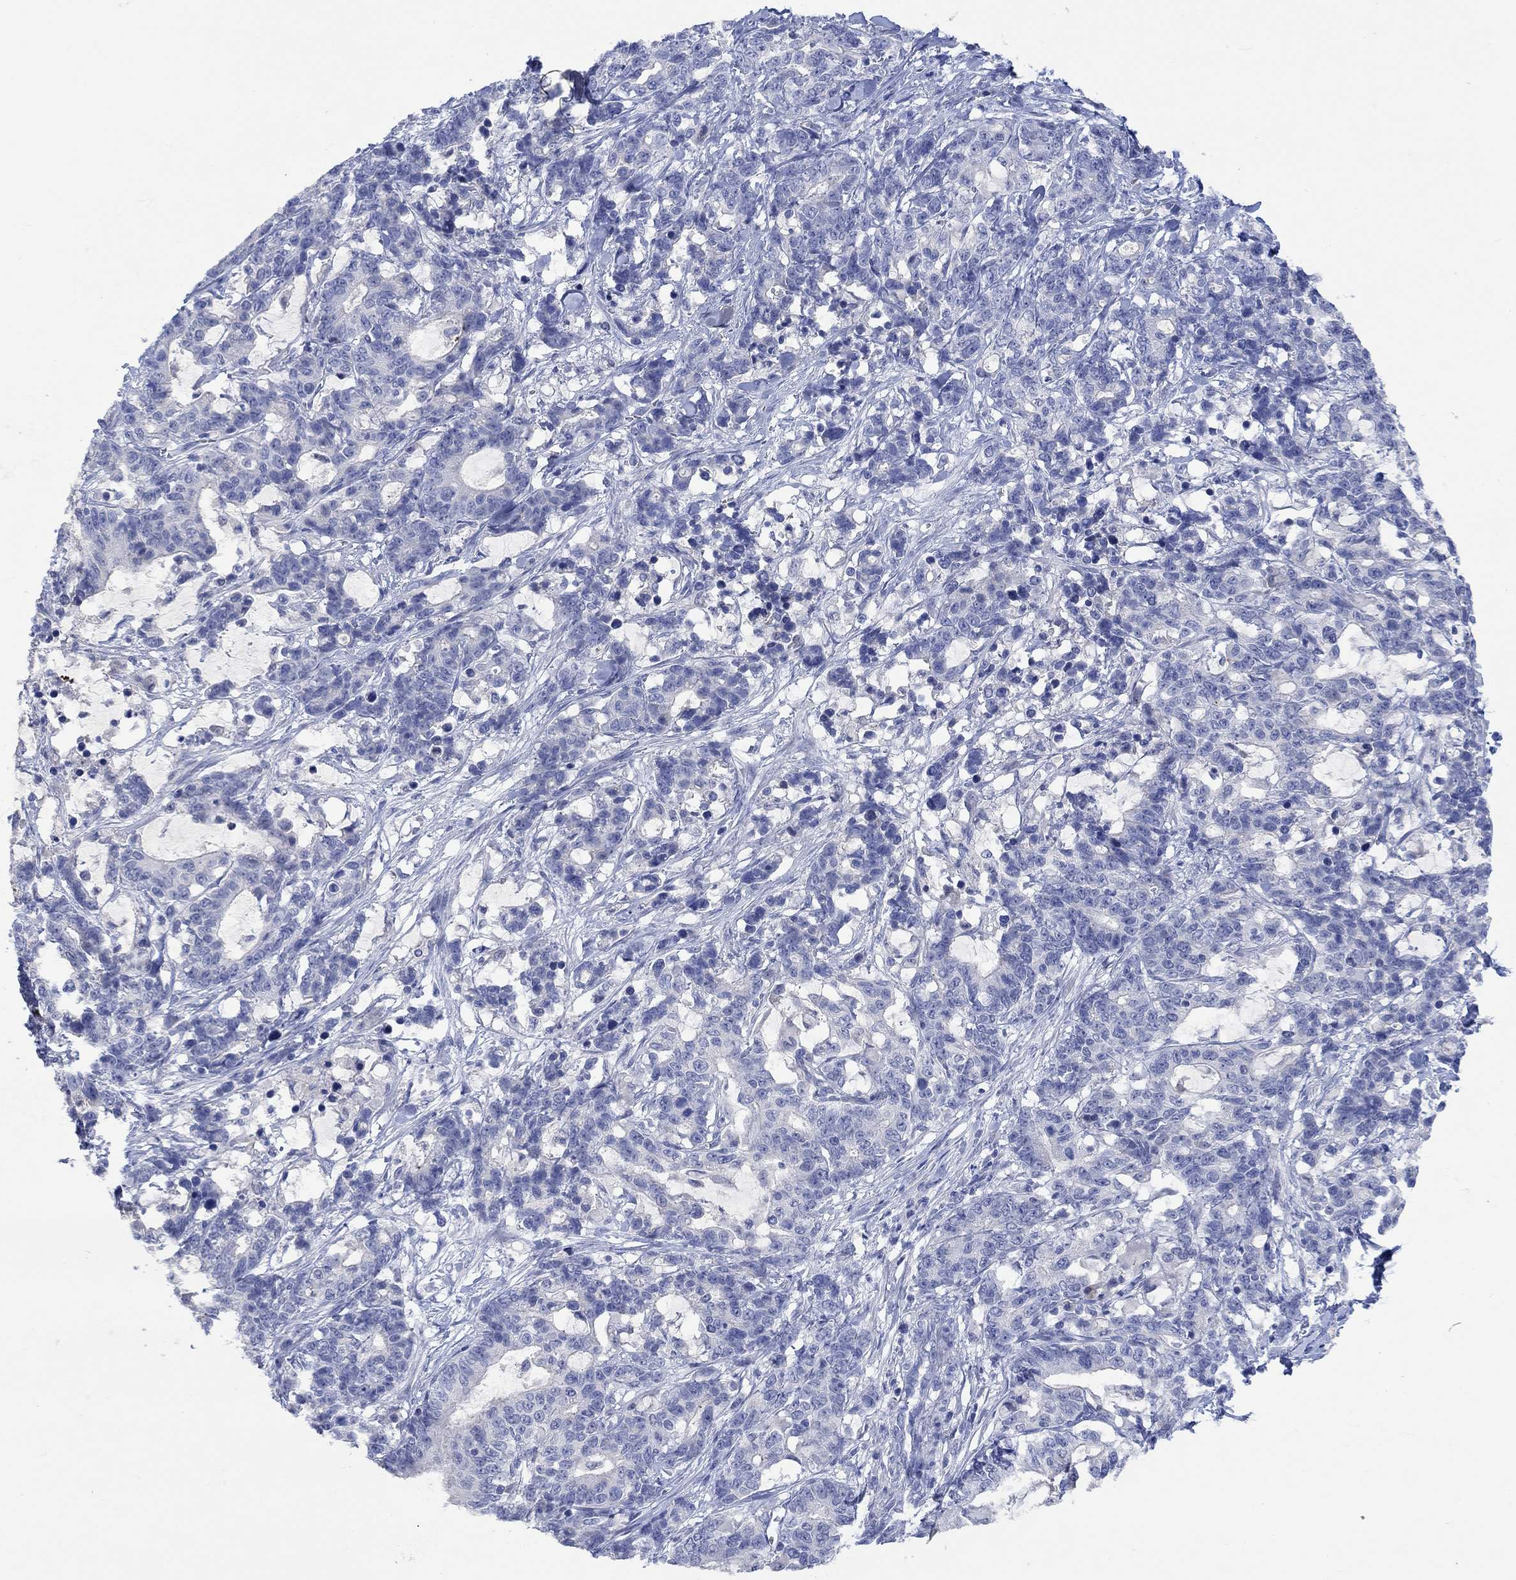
{"staining": {"intensity": "negative", "quantity": "none", "location": "none"}, "tissue": "stomach cancer", "cell_type": "Tumor cells", "image_type": "cancer", "snomed": [{"axis": "morphology", "description": "Normal tissue, NOS"}, {"axis": "morphology", "description": "Adenocarcinoma, NOS"}, {"axis": "topography", "description": "Stomach"}], "caption": "The histopathology image exhibits no significant expression in tumor cells of adenocarcinoma (stomach).", "gene": "DLK1", "patient": {"sex": "female", "age": 64}}